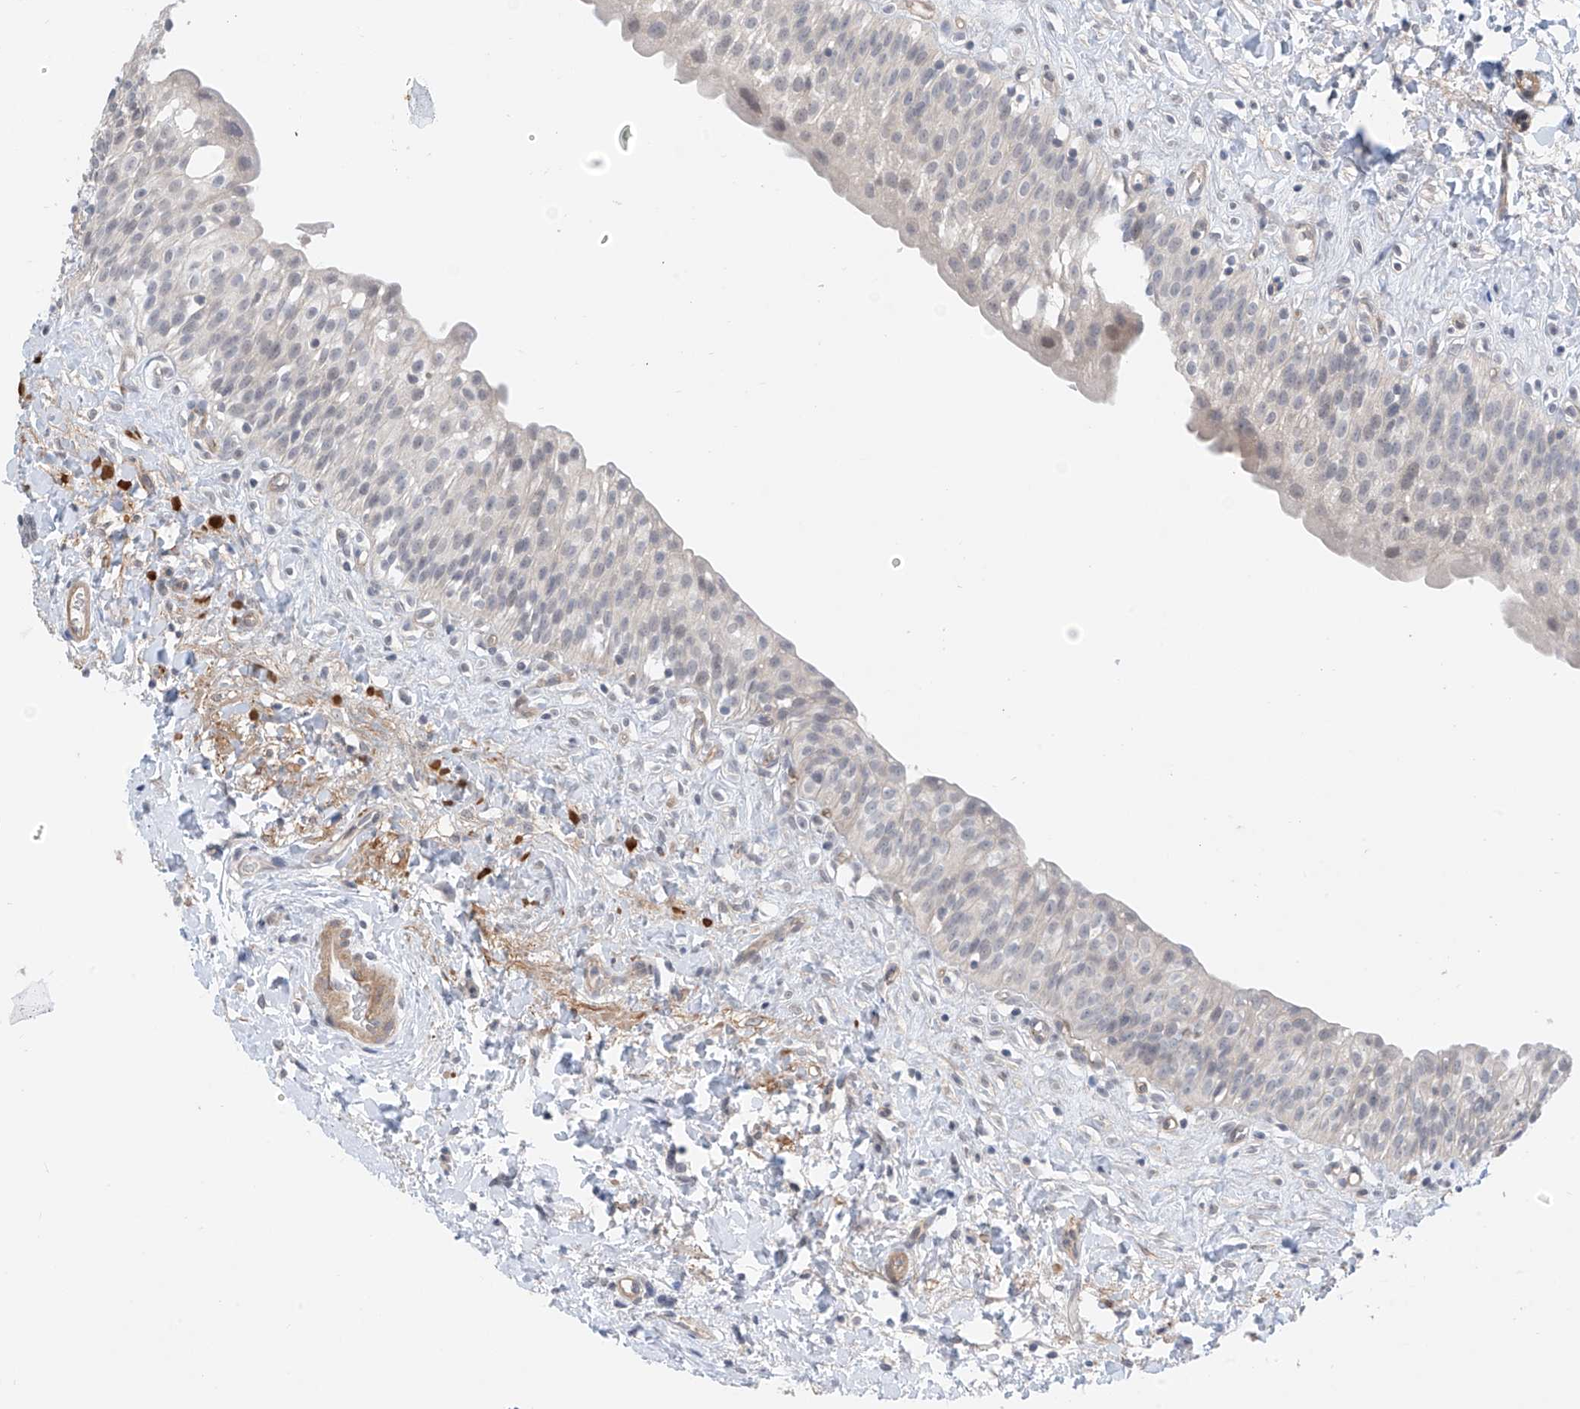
{"staining": {"intensity": "negative", "quantity": "none", "location": "none"}, "tissue": "urinary bladder", "cell_type": "Urothelial cells", "image_type": "normal", "snomed": [{"axis": "morphology", "description": "Normal tissue, NOS"}, {"axis": "topography", "description": "Urinary bladder"}], "caption": "This is a photomicrograph of immunohistochemistry (IHC) staining of benign urinary bladder, which shows no staining in urothelial cells. (Brightfield microscopy of DAB (3,3'-diaminobenzidine) IHC at high magnification).", "gene": "ABLIM2", "patient": {"sex": "male", "age": 51}}